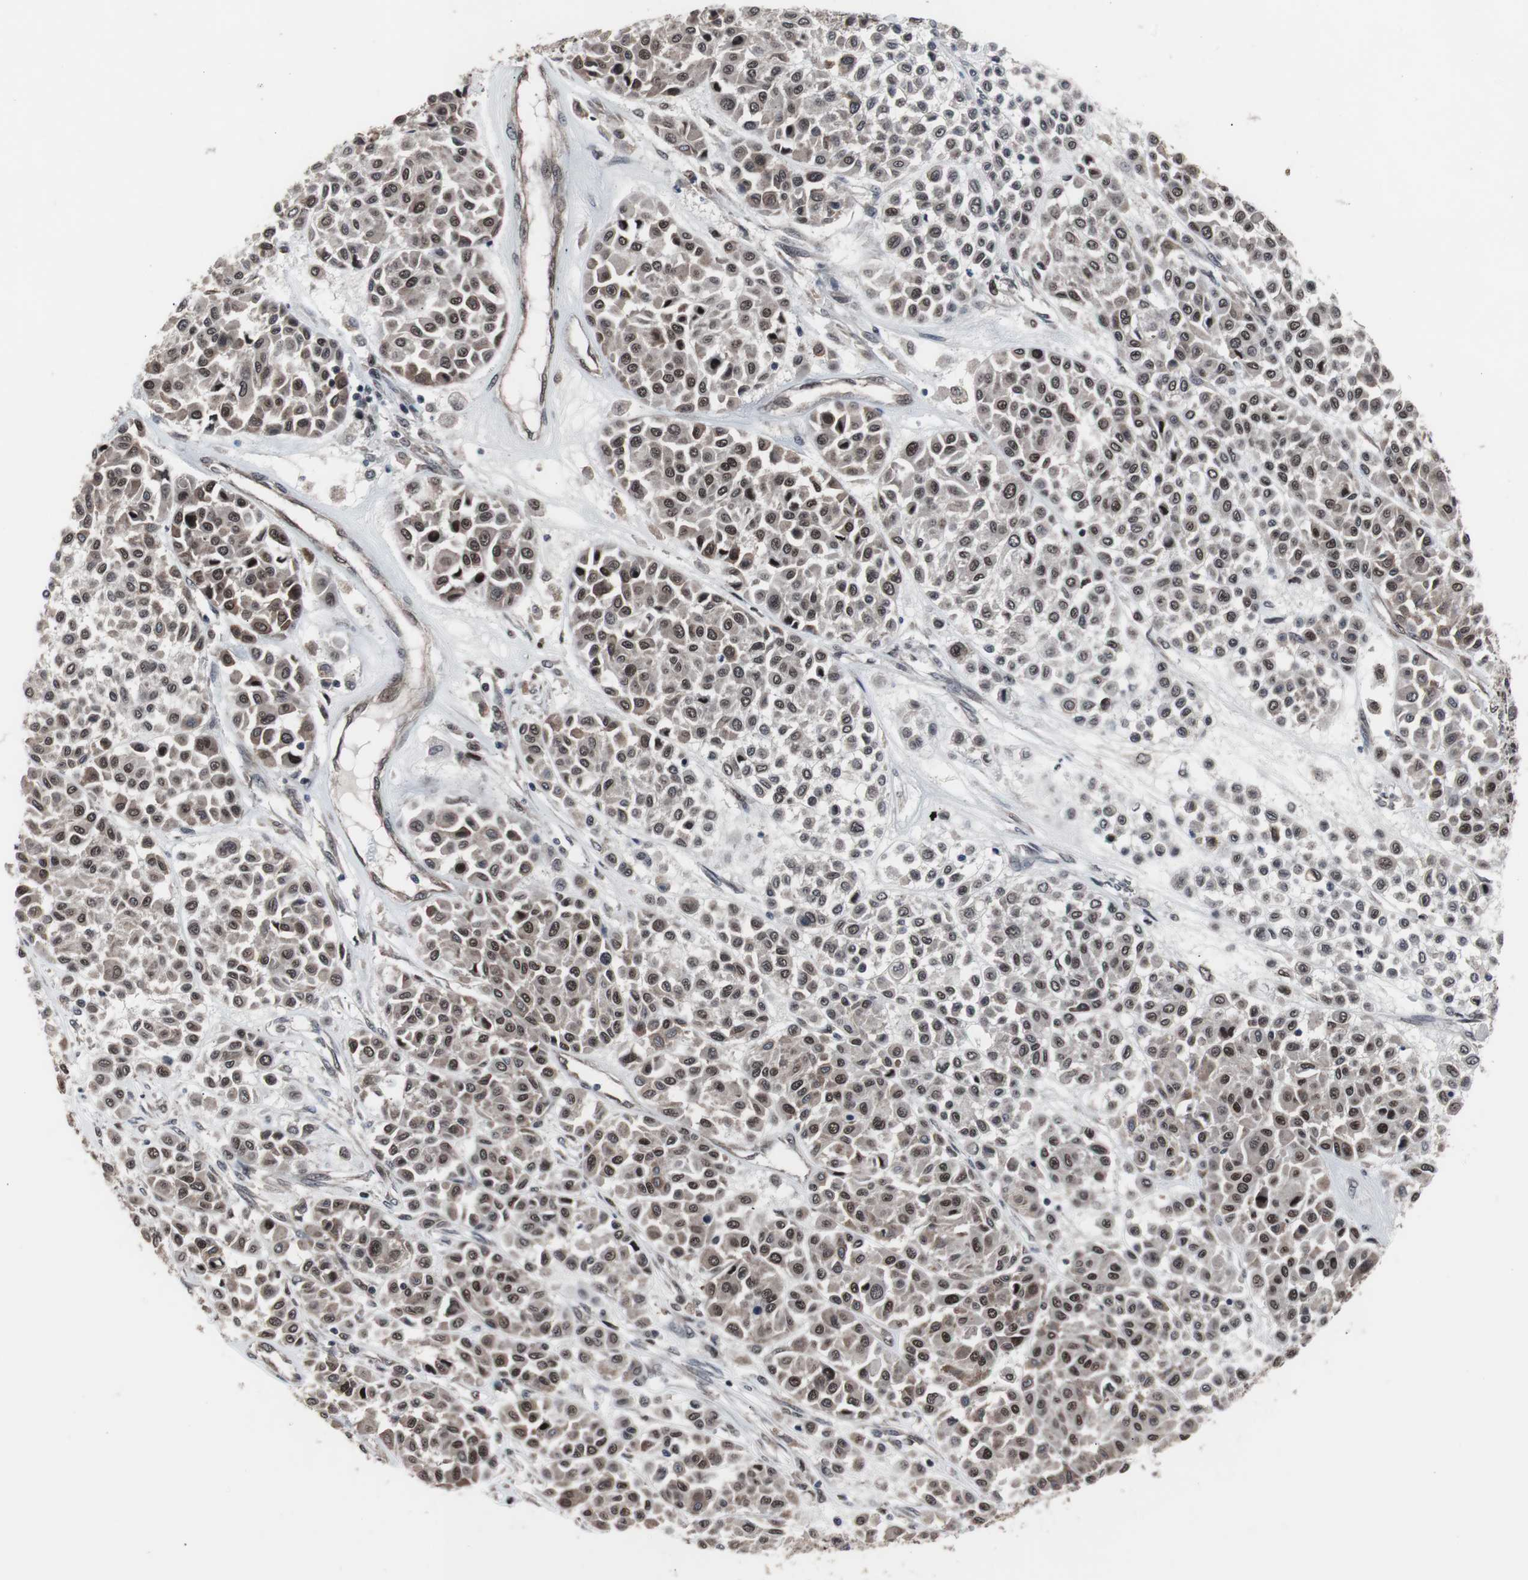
{"staining": {"intensity": "moderate", "quantity": ">75%", "location": "cytoplasmic/membranous,nuclear"}, "tissue": "melanoma", "cell_type": "Tumor cells", "image_type": "cancer", "snomed": [{"axis": "morphology", "description": "Malignant melanoma, Metastatic site"}, {"axis": "topography", "description": "Soft tissue"}], "caption": "This micrograph reveals melanoma stained with IHC to label a protein in brown. The cytoplasmic/membranous and nuclear of tumor cells show moderate positivity for the protein. Nuclei are counter-stained blue.", "gene": "GTF2F2", "patient": {"sex": "male", "age": 41}}